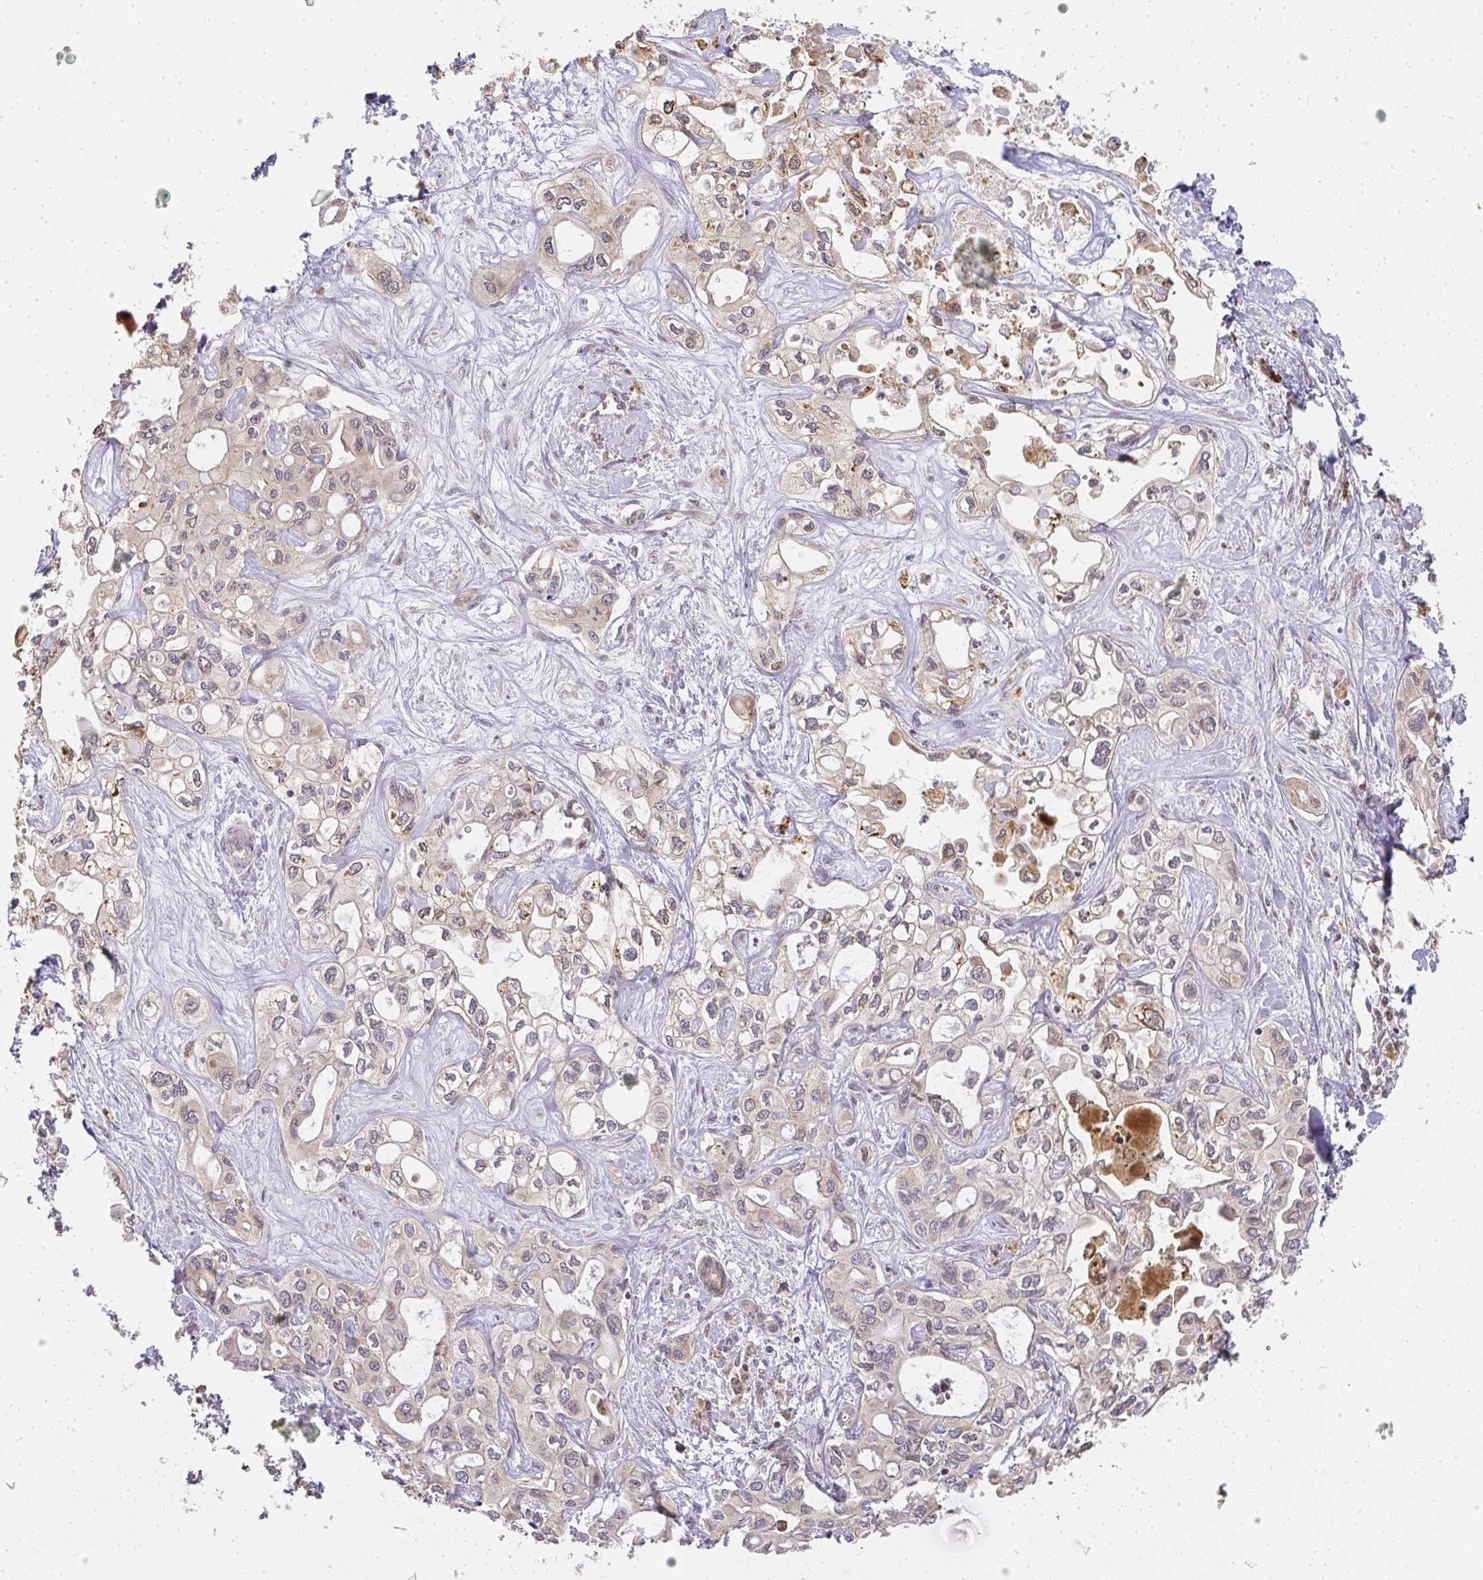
{"staining": {"intensity": "weak", "quantity": "<25%", "location": "cytoplasmic/membranous,nuclear"}, "tissue": "liver cancer", "cell_type": "Tumor cells", "image_type": "cancer", "snomed": [{"axis": "morphology", "description": "Cholangiocarcinoma"}, {"axis": "topography", "description": "Liver"}], "caption": "This micrograph is of liver cancer stained with IHC to label a protein in brown with the nuclei are counter-stained blue. There is no positivity in tumor cells. (Stains: DAB immunohistochemistry (IHC) with hematoxylin counter stain, Microscopy: brightfield microscopy at high magnification).", "gene": "SLC35B3", "patient": {"sex": "female", "age": 64}}